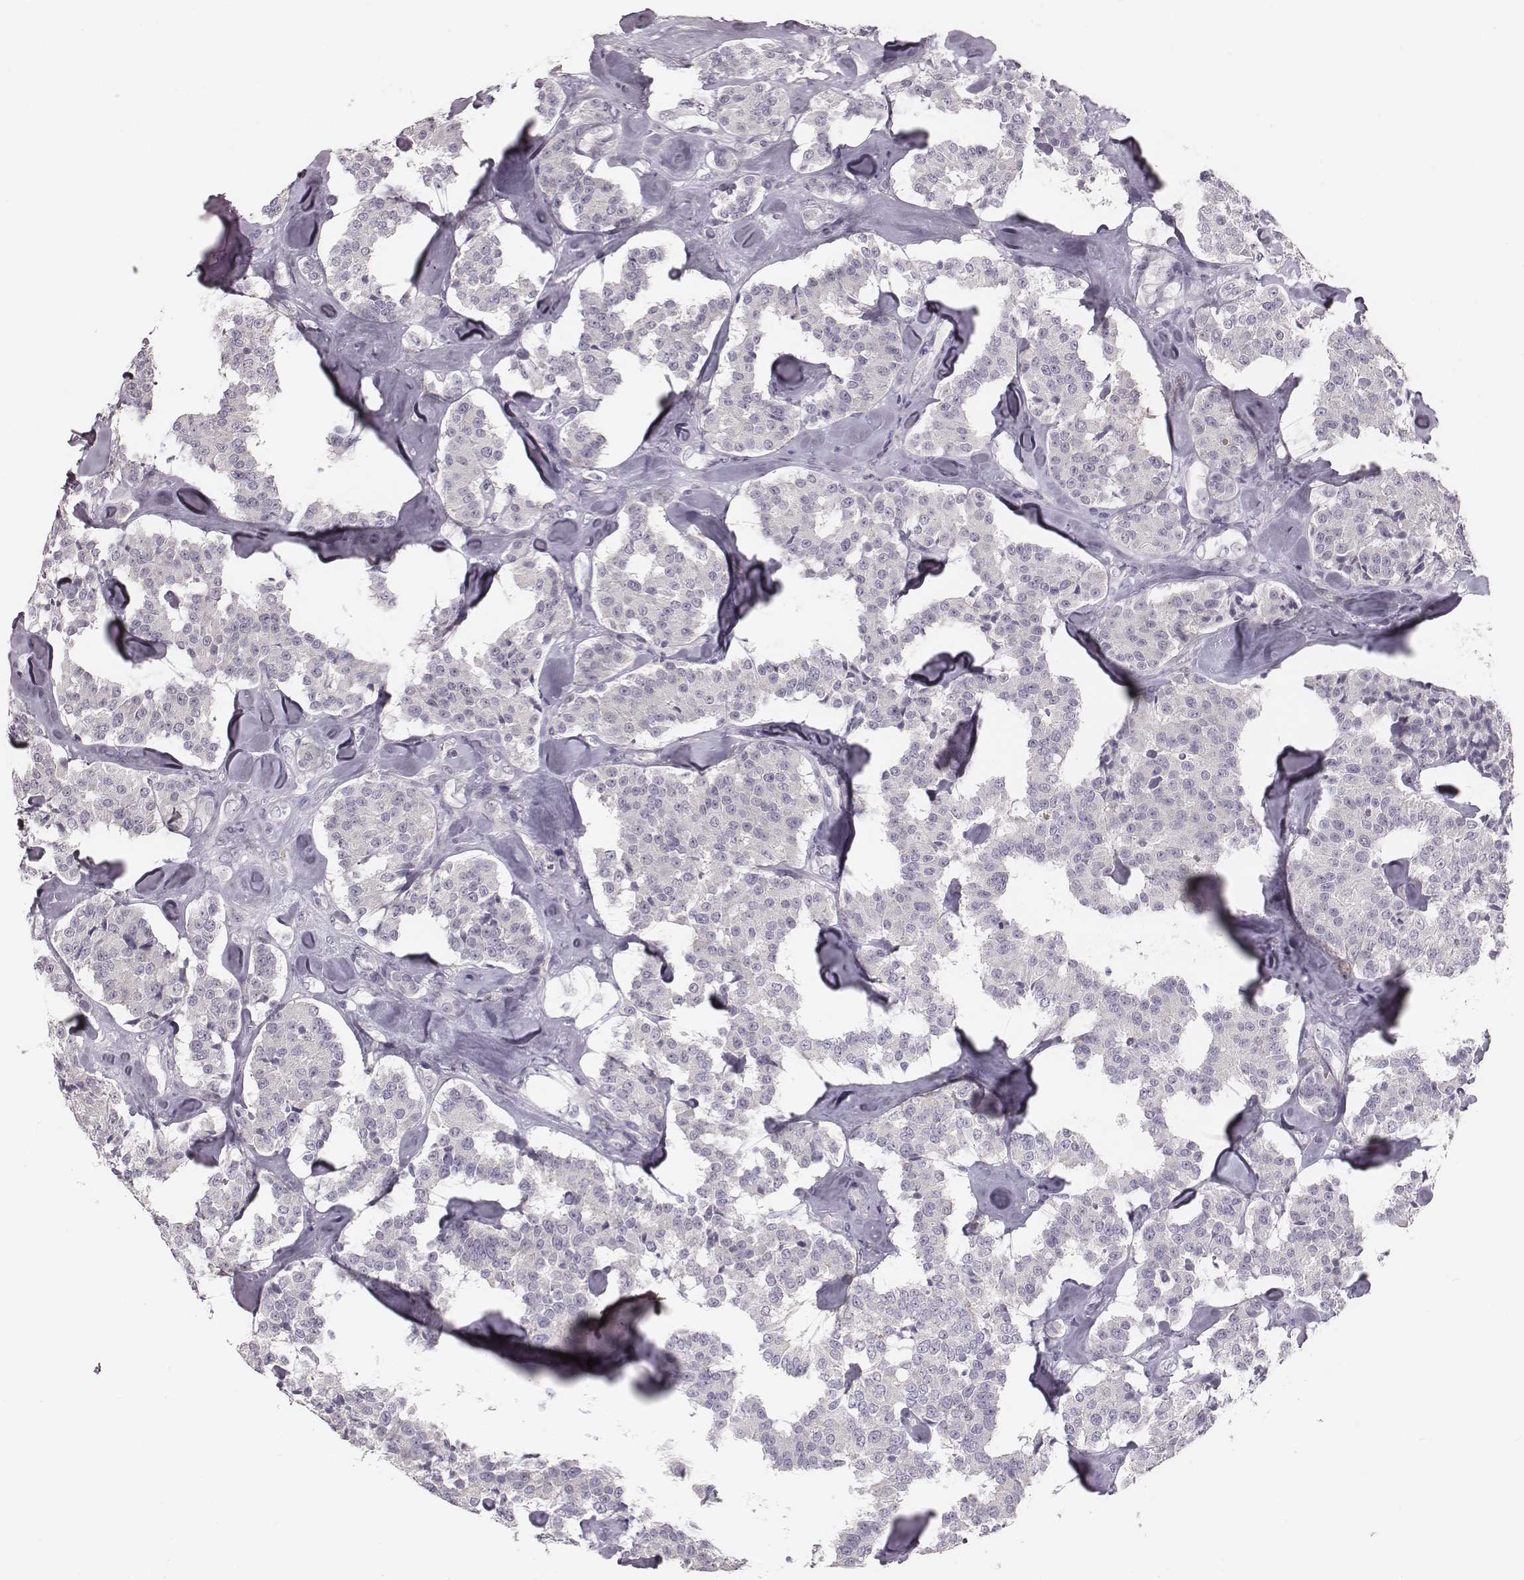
{"staining": {"intensity": "negative", "quantity": "none", "location": "none"}, "tissue": "carcinoid", "cell_type": "Tumor cells", "image_type": "cancer", "snomed": [{"axis": "morphology", "description": "Carcinoid, malignant, NOS"}, {"axis": "topography", "description": "Pancreas"}], "caption": "Tumor cells show no significant protein expression in carcinoid. (Stains: DAB (3,3'-diaminobenzidine) IHC with hematoxylin counter stain, Microscopy: brightfield microscopy at high magnification).", "gene": "CACNG4", "patient": {"sex": "male", "age": 41}}